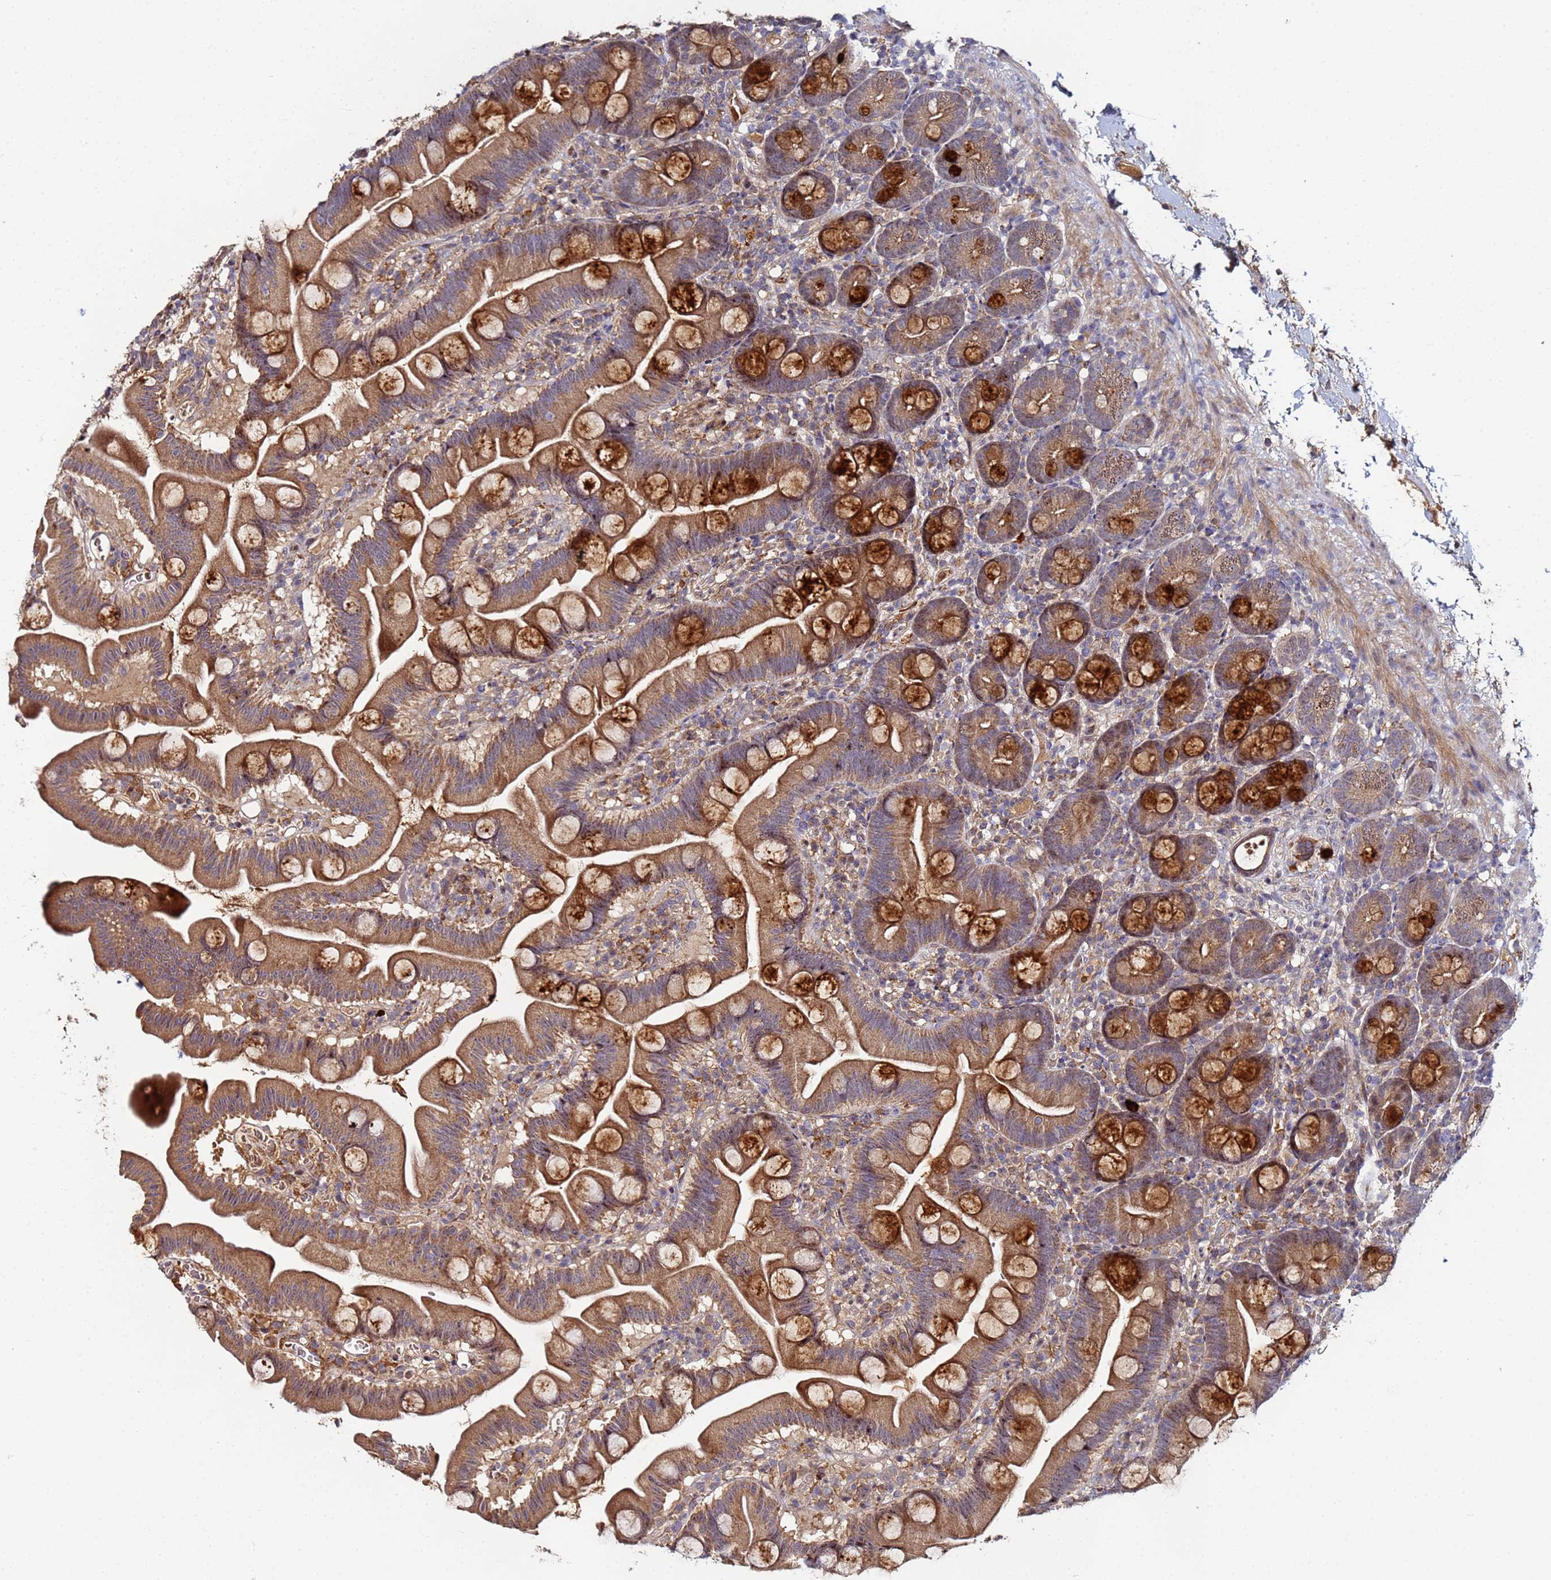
{"staining": {"intensity": "strong", "quantity": ">75%", "location": "cytoplasmic/membranous"}, "tissue": "small intestine", "cell_type": "Glandular cells", "image_type": "normal", "snomed": [{"axis": "morphology", "description": "Normal tissue, NOS"}, {"axis": "topography", "description": "Small intestine"}], "caption": "A high-resolution image shows IHC staining of unremarkable small intestine, which reveals strong cytoplasmic/membranous expression in approximately >75% of glandular cells.", "gene": "OSER1", "patient": {"sex": "female", "age": 68}}